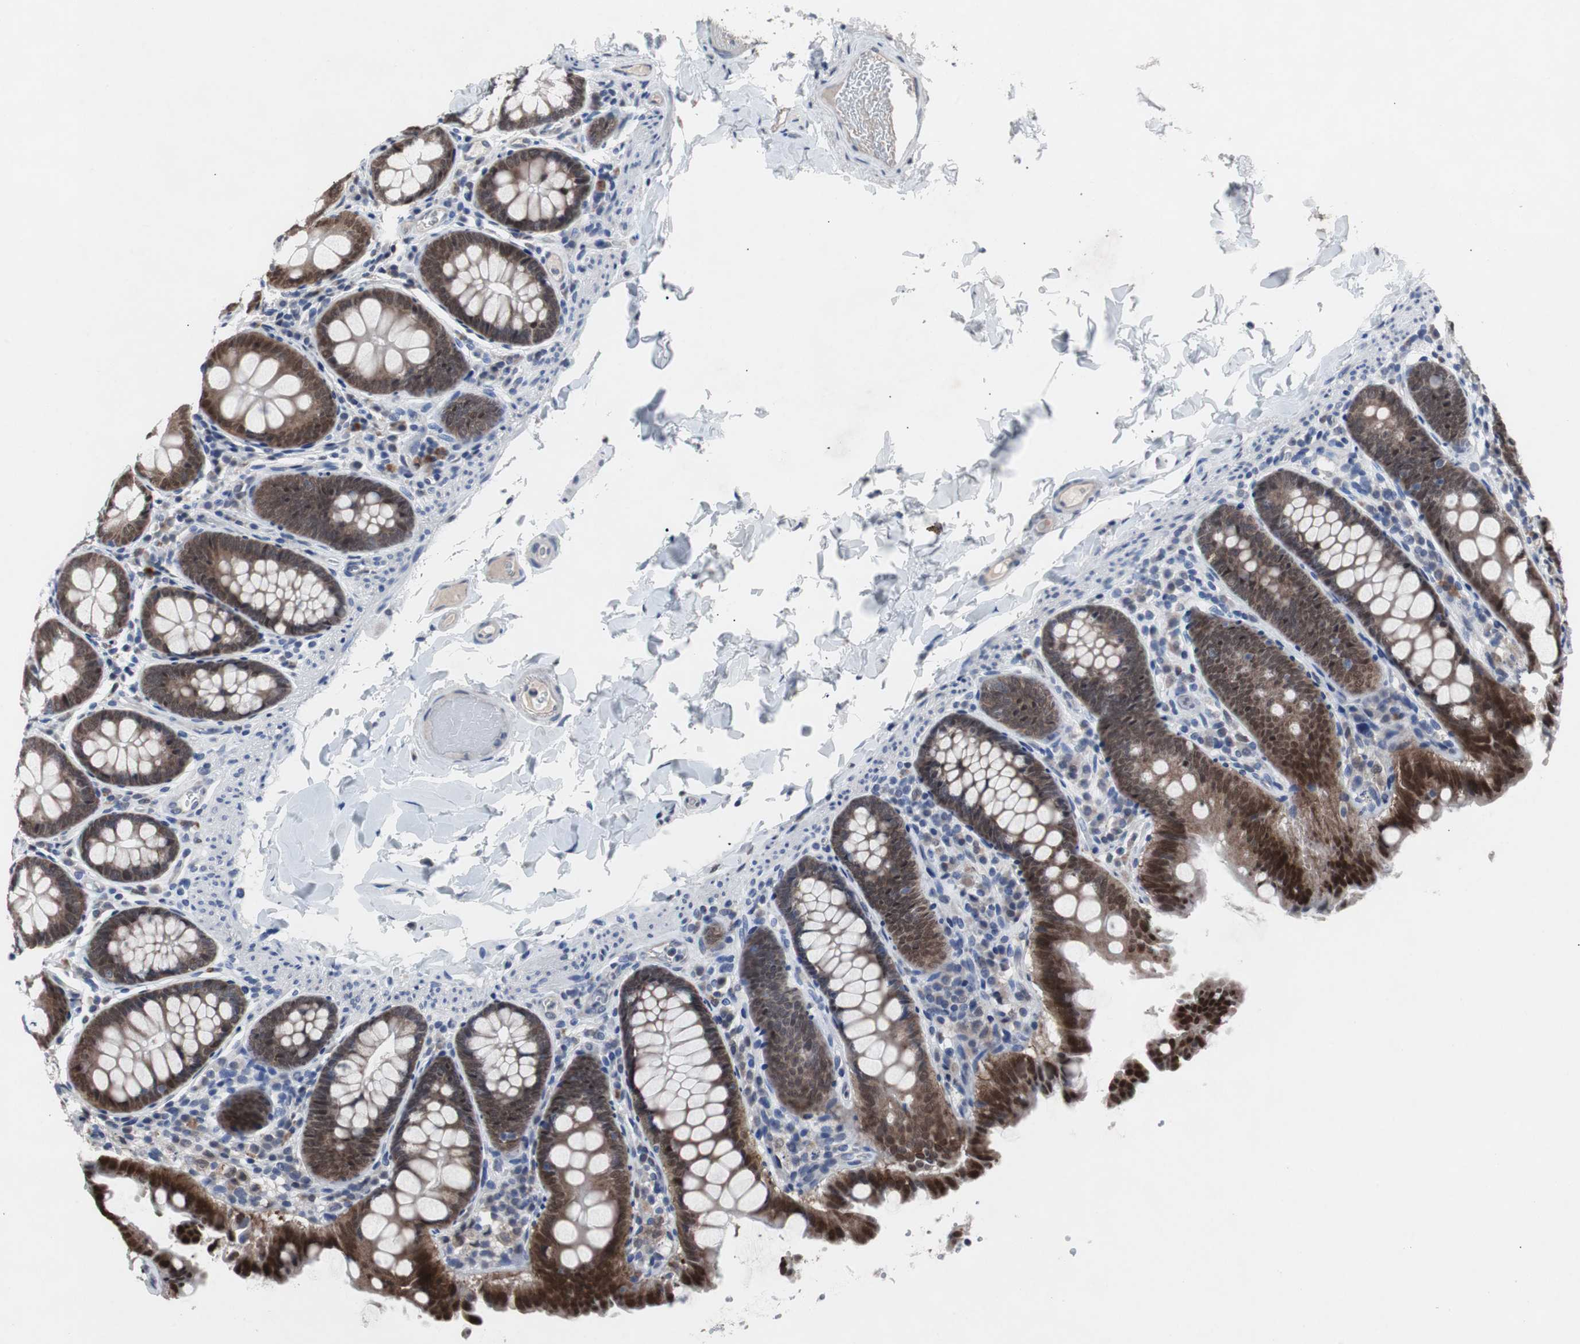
{"staining": {"intensity": "negative", "quantity": "none", "location": "none"}, "tissue": "colon", "cell_type": "Endothelial cells", "image_type": "normal", "snomed": [{"axis": "morphology", "description": "Normal tissue, NOS"}, {"axis": "topography", "description": "Colon"}], "caption": "High magnification brightfield microscopy of normal colon stained with DAB (3,3'-diaminobenzidine) (brown) and counterstained with hematoxylin (blue): endothelial cells show no significant staining. (Brightfield microscopy of DAB (3,3'-diaminobenzidine) IHC at high magnification).", "gene": "RBM47", "patient": {"sex": "female", "age": 61}}